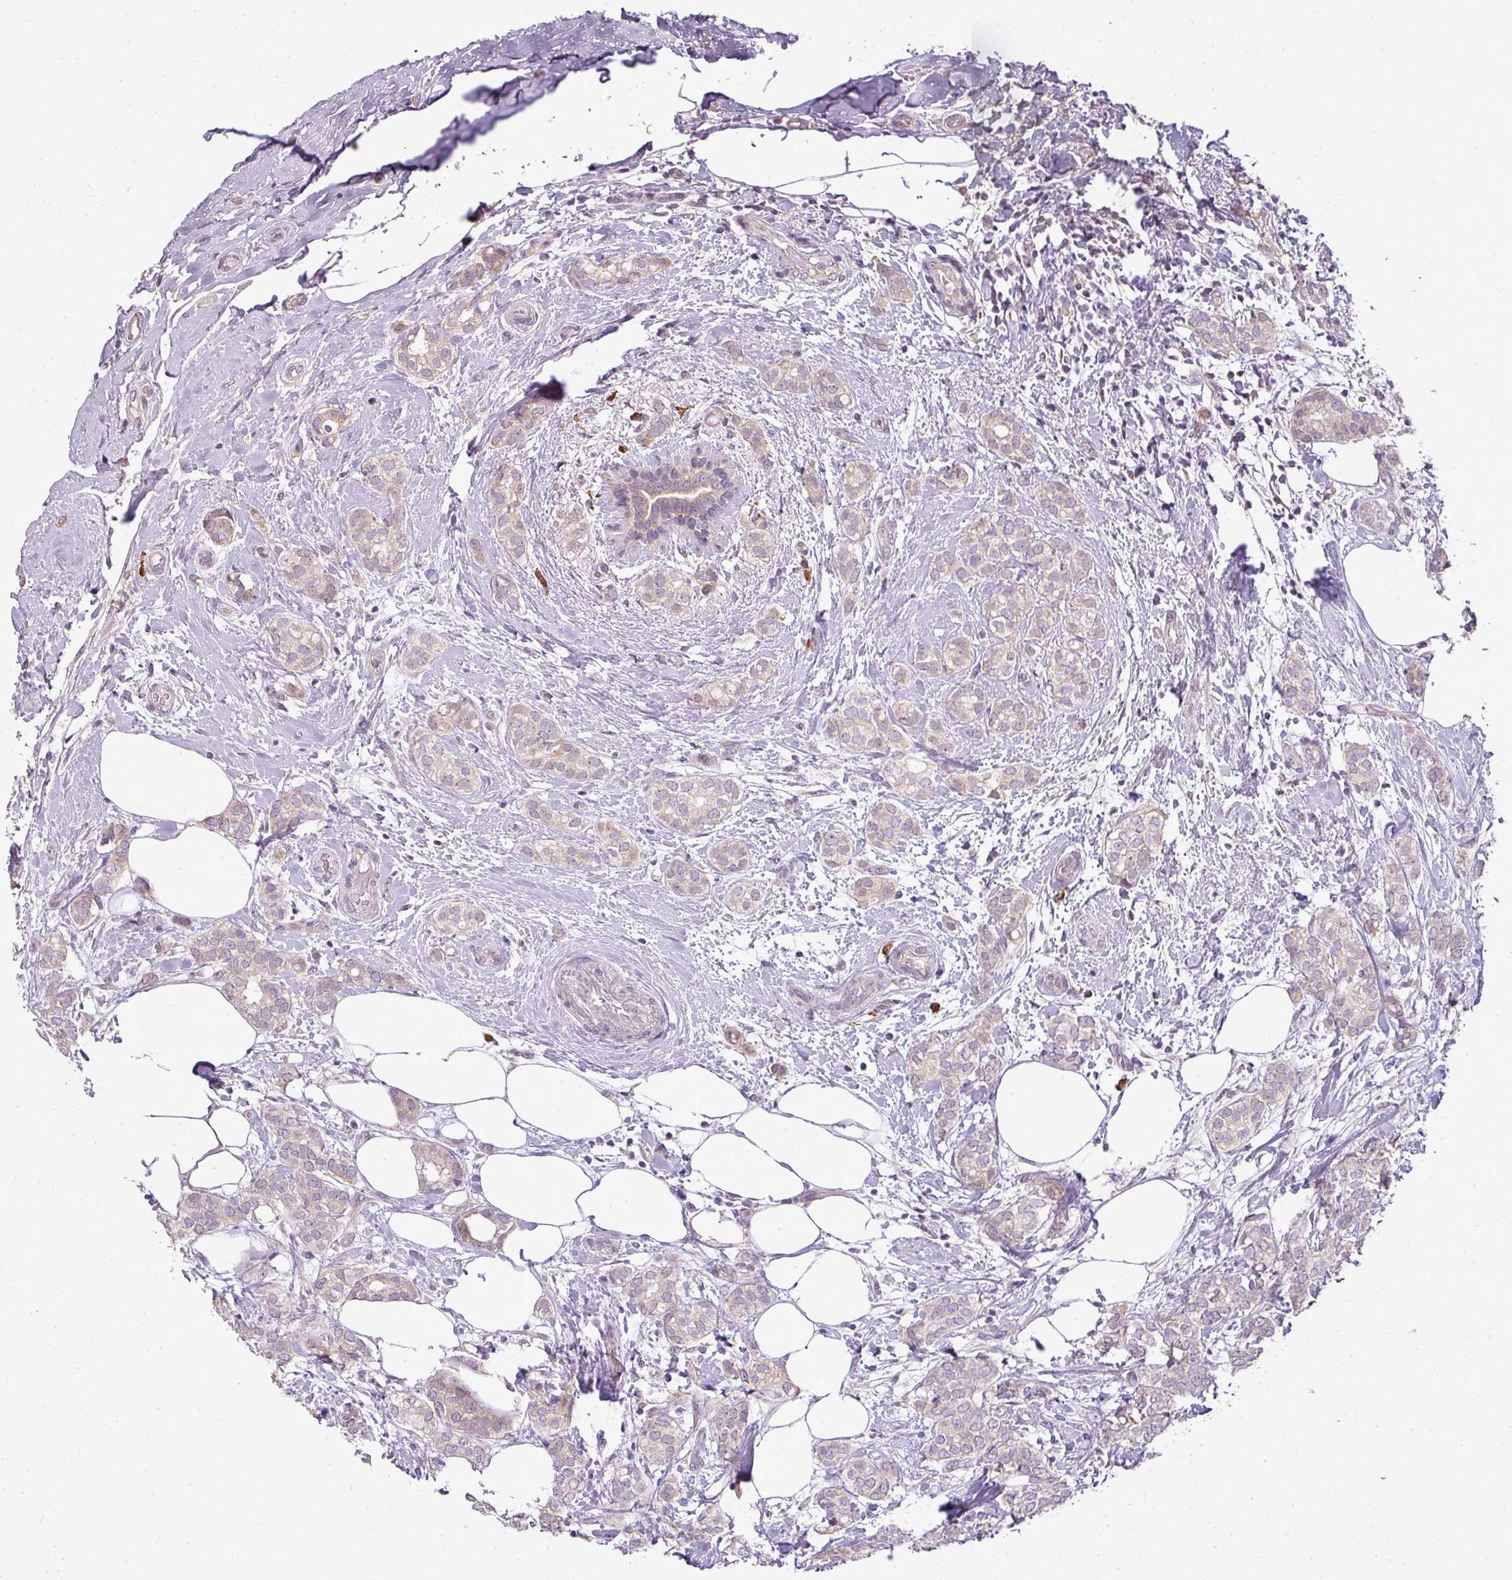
{"staining": {"intensity": "weak", "quantity": "25%-75%", "location": "cytoplasmic/membranous"}, "tissue": "breast cancer", "cell_type": "Tumor cells", "image_type": "cancer", "snomed": [{"axis": "morphology", "description": "Duct carcinoma"}, {"axis": "topography", "description": "Breast"}], "caption": "Intraductal carcinoma (breast) was stained to show a protein in brown. There is low levels of weak cytoplasmic/membranous positivity in approximately 25%-75% of tumor cells.", "gene": "LY75", "patient": {"sex": "female", "age": 73}}